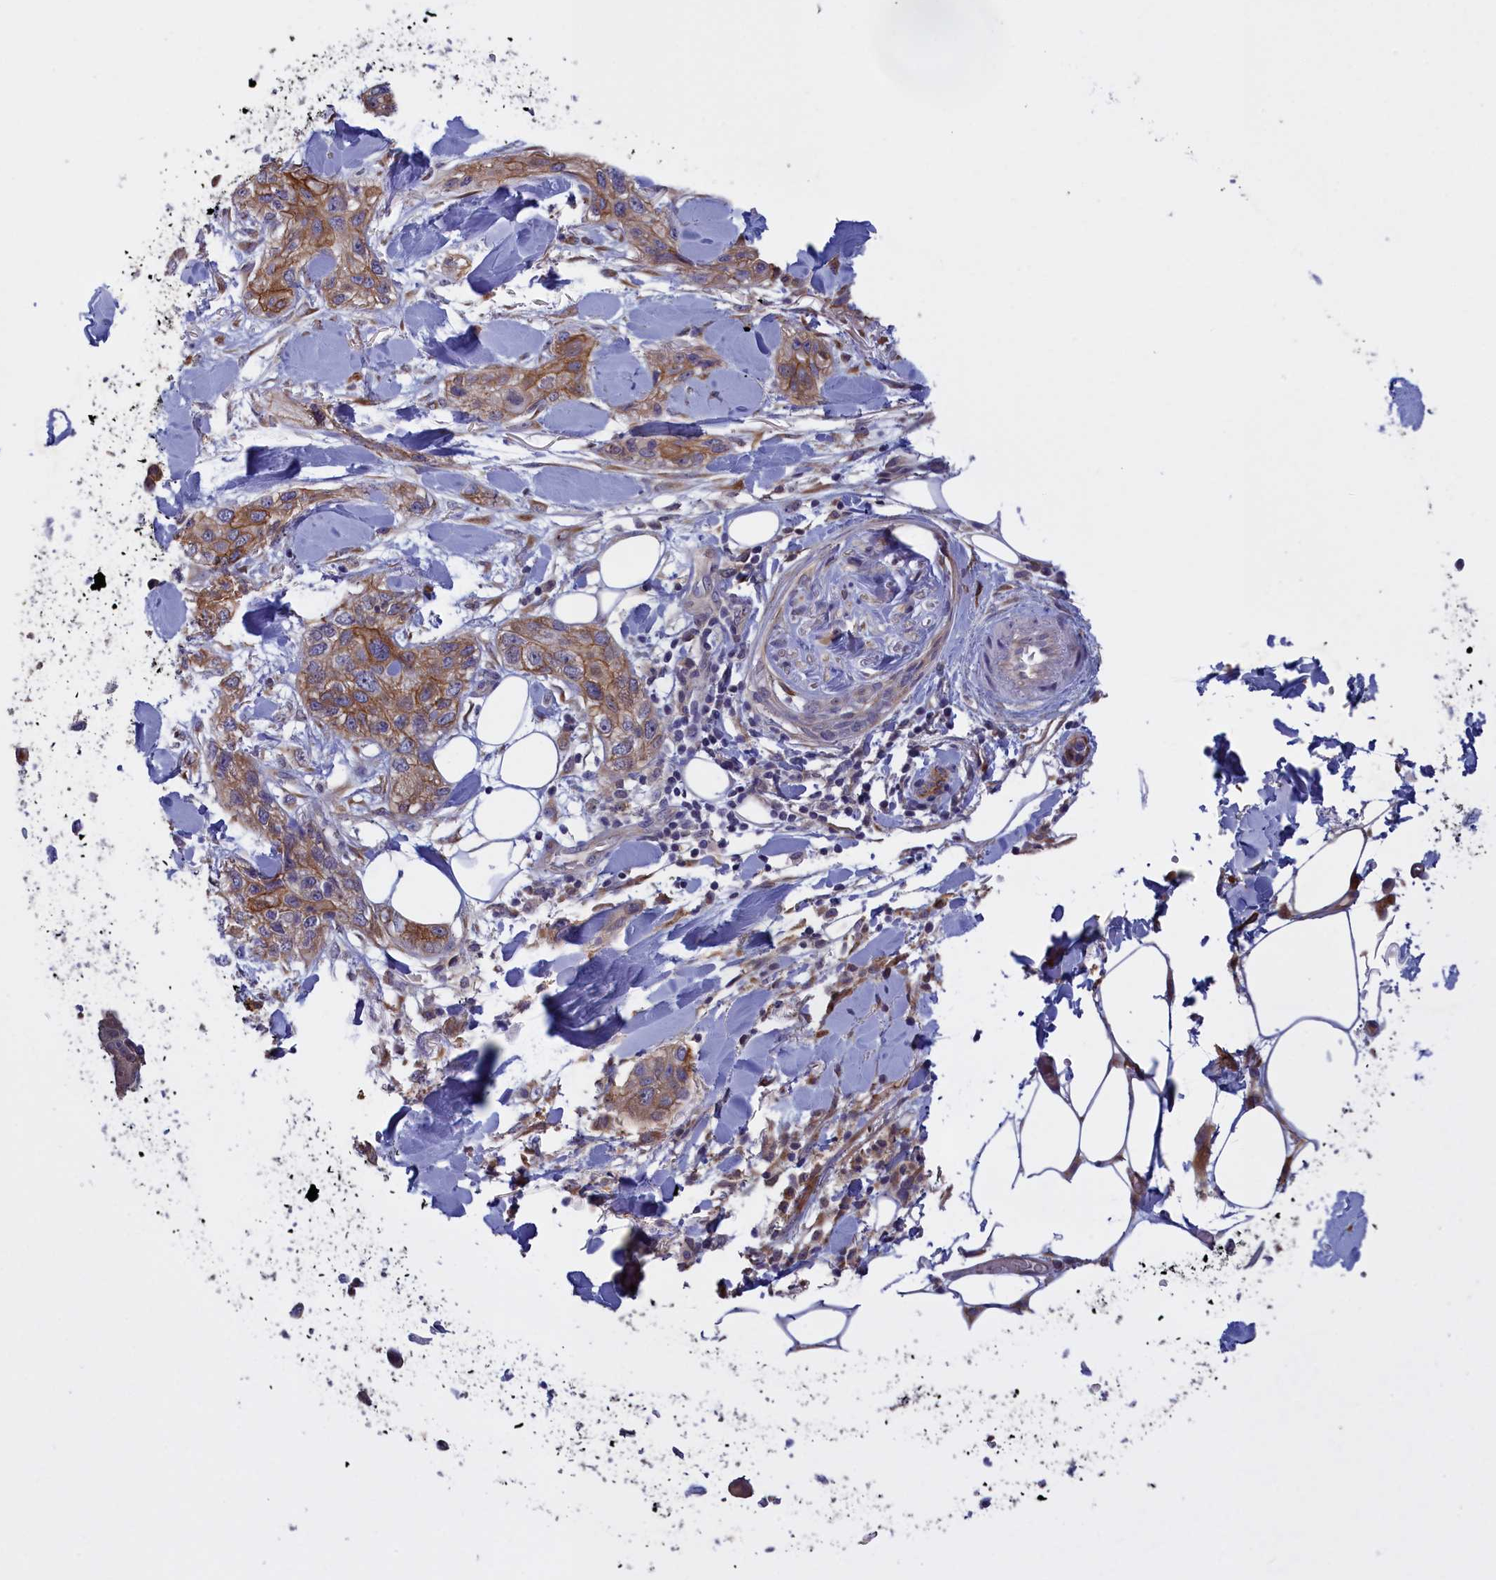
{"staining": {"intensity": "moderate", "quantity": "25%-75%", "location": "cytoplasmic/membranous"}, "tissue": "skin cancer", "cell_type": "Tumor cells", "image_type": "cancer", "snomed": [{"axis": "morphology", "description": "Normal tissue, NOS"}, {"axis": "morphology", "description": "Squamous cell carcinoma, NOS"}, {"axis": "topography", "description": "Skin"}], "caption": "Approximately 25%-75% of tumor cells in skin squamous cell carcinoma exhibit moderate cytoplasmic/membranous protein positivity as visualized by brown immunohistochemical staining.", "gene": "COL19A1", "patient": {"sex": "male", "age": 72}}